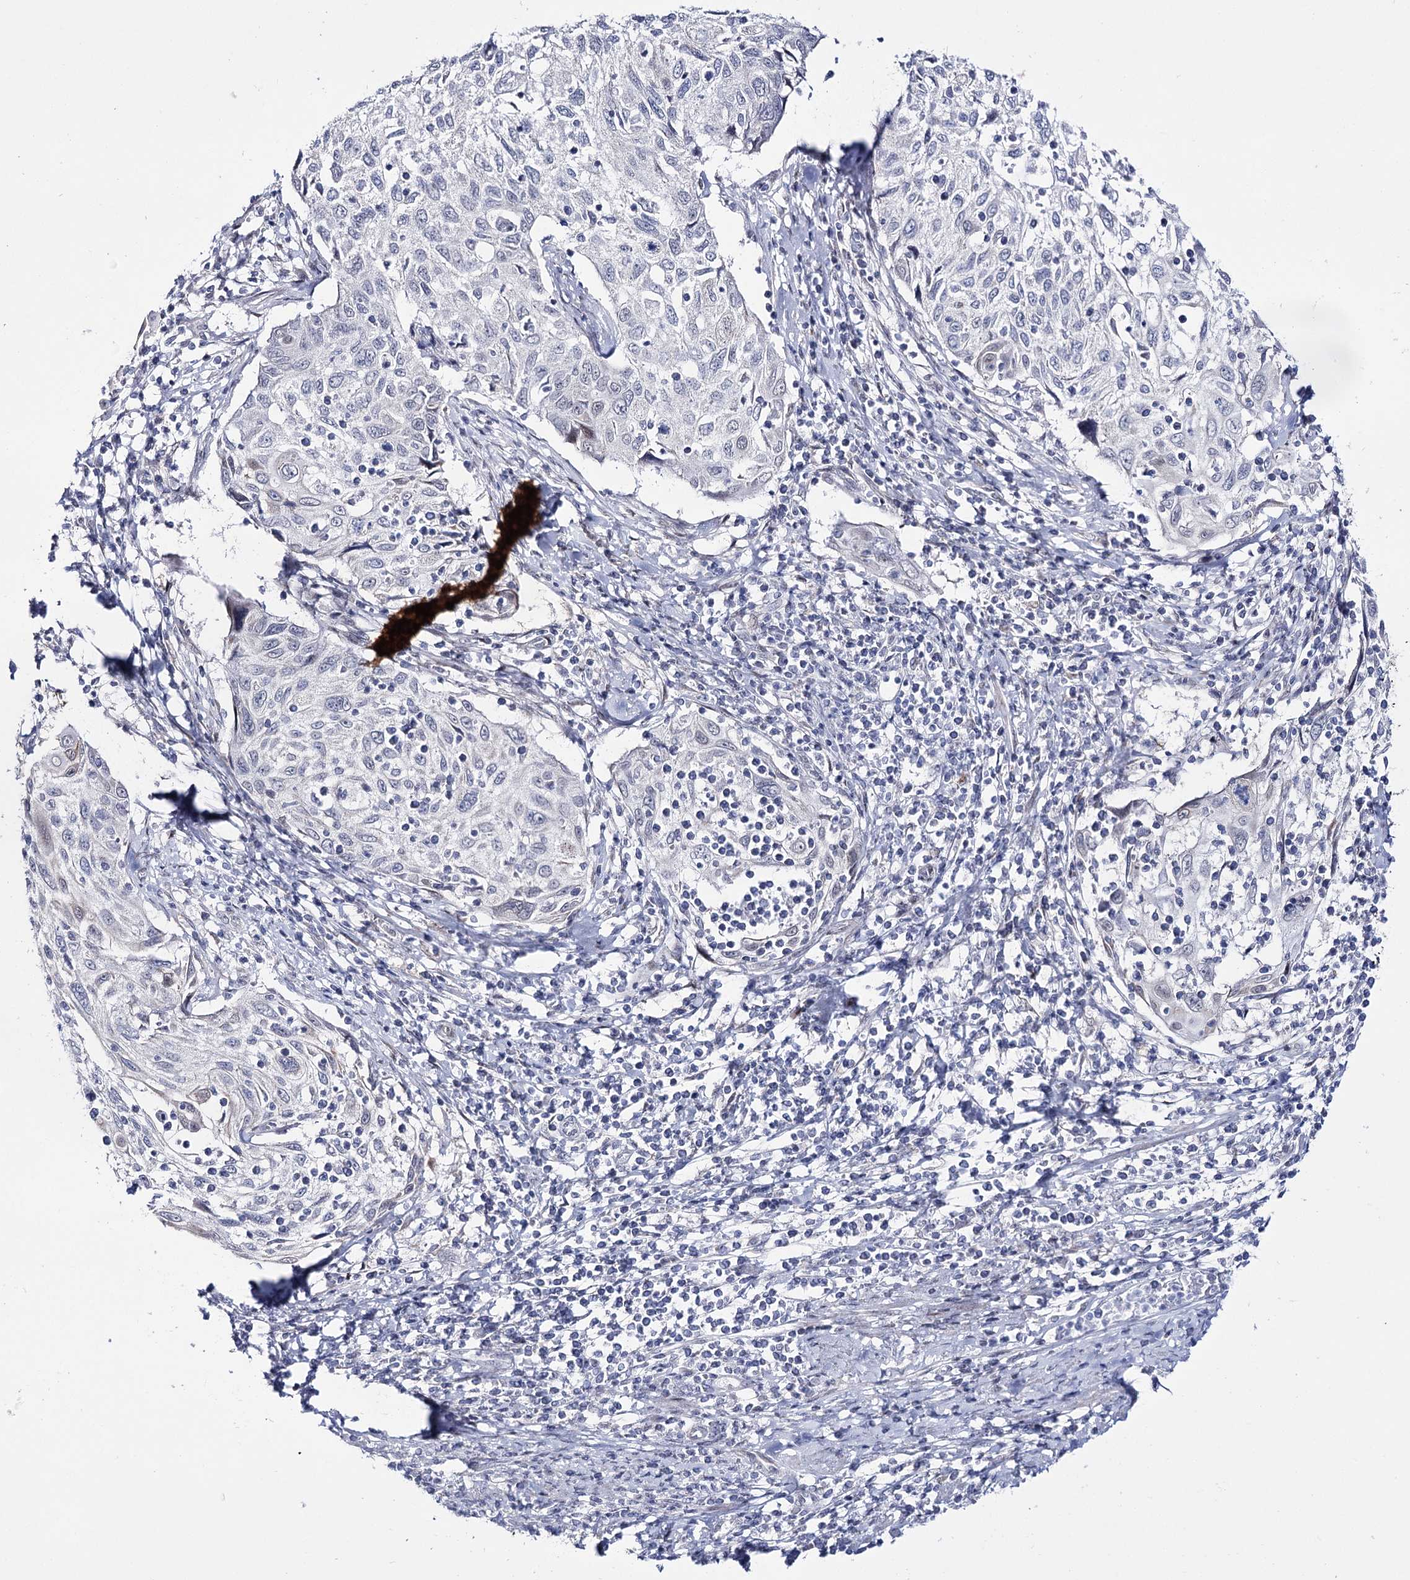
{"staining": {"intensity": "negative", "quantity": "none", "location": "none"}, "tissue": "cervical cancer", "cell_type": "Tumor cells", "image_type": "cancer", "snomed": [{"axis": "morphology", "description": "Squamous cell carcinoma, NOS"}, {"axis": "topography", "description": "Cervix"}], "caption": "This is an IHC histopathology image of human squamous cell carcinoma (cervical). There is no positivity in tumor cells.", "gene": "RBM15B", "patient": {"sex": "female", "age": 70}}